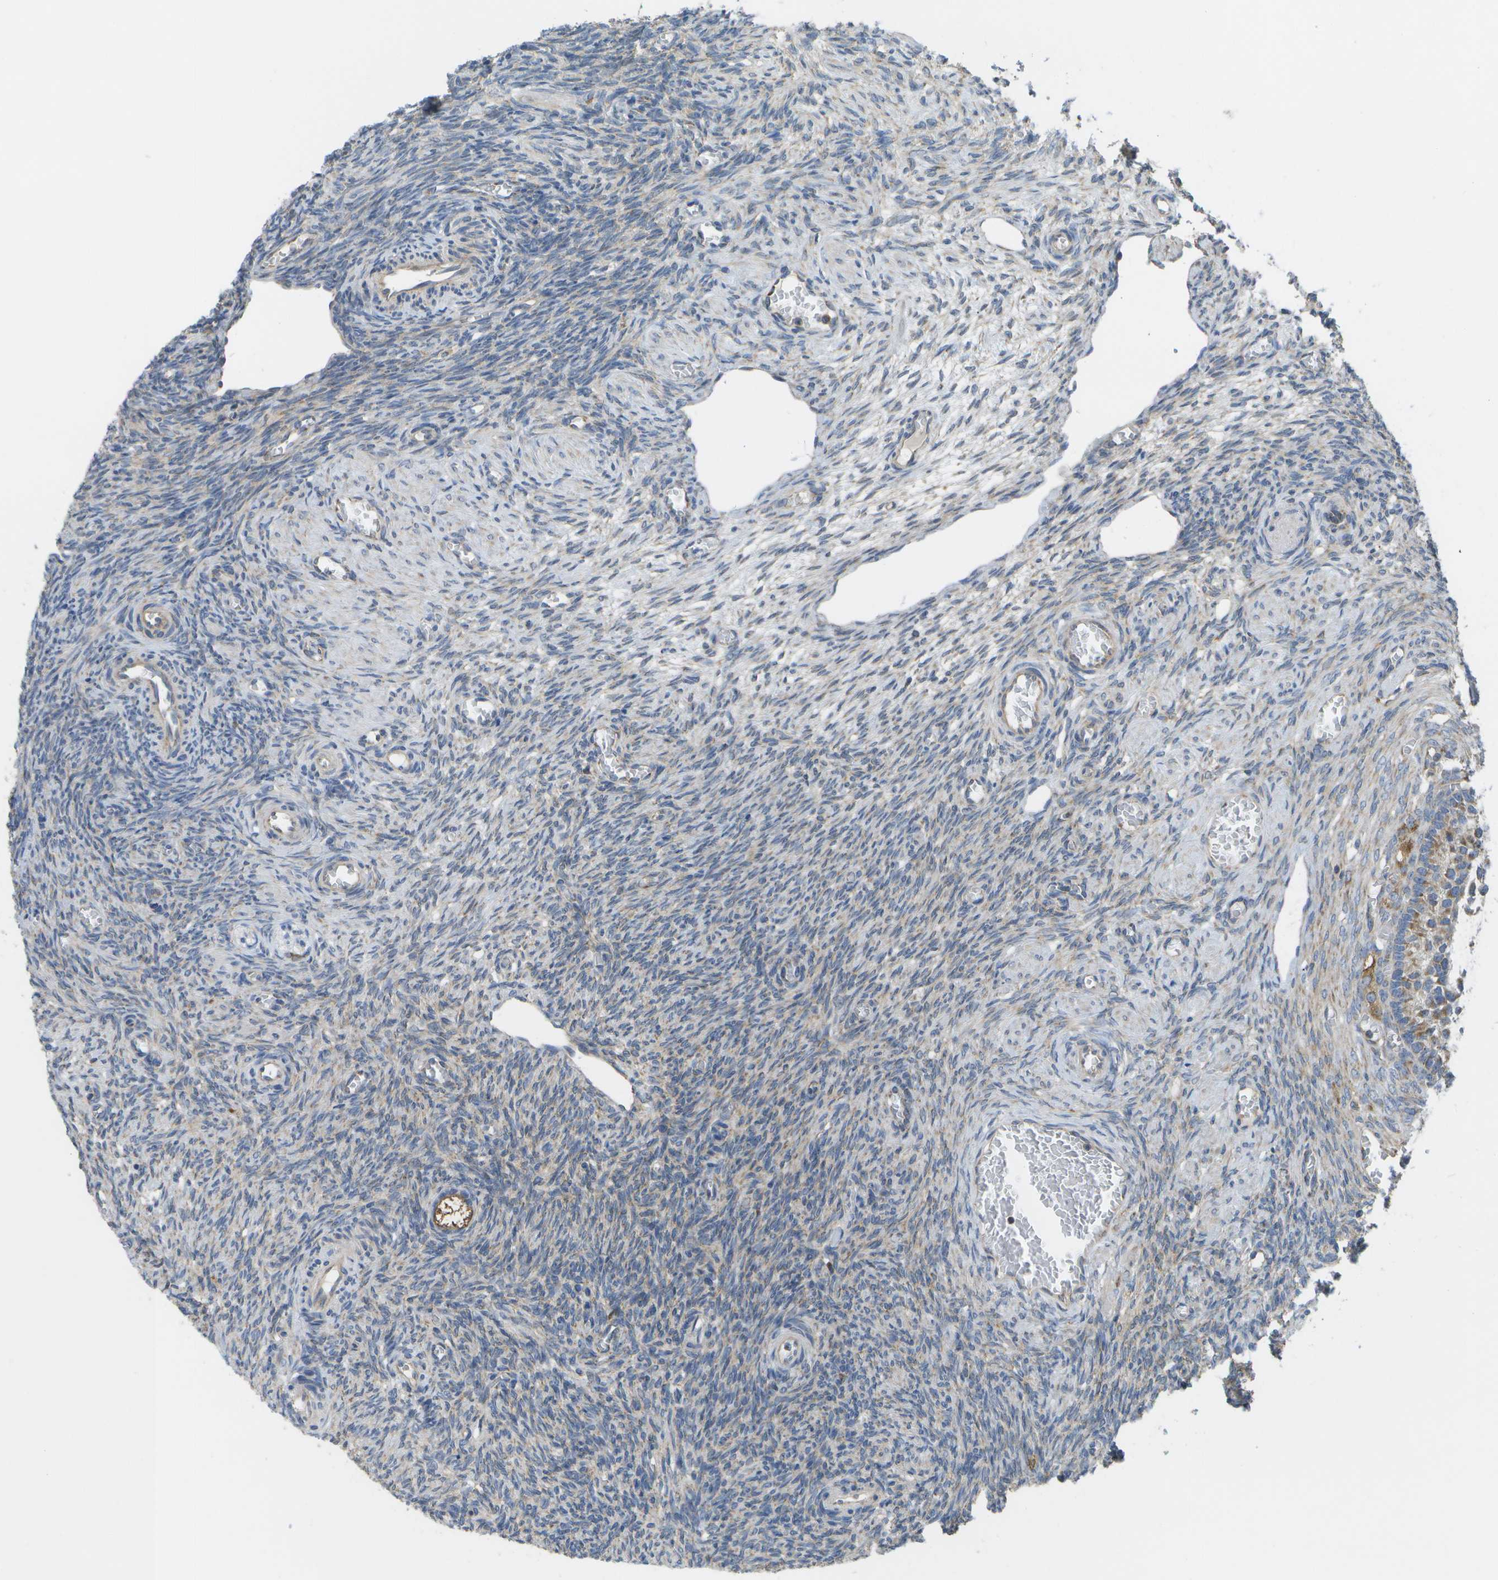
{"staining": {"intensity": "weak", "quantity": "<25%", "location": "cytoplasmic/membranous"}, "tissue": "ovary", "cell_type": "Ovarian stroma cells", "image_type": "normal", "snomed": [{"axis": "morphology", "description": "Normal tissue, NOS"}, {"axis": "topography", "description": "Ovary"}], "caption": "Image shows no protein staining in ovarian stroma cells of normal ovary. (DAB (3,3'-diaminobenzidine) immunohistochemistry (IHC) with hematoxylin counter stain).", "gene": "DPM3", "patient": {"sex": "female", "age": 27}}